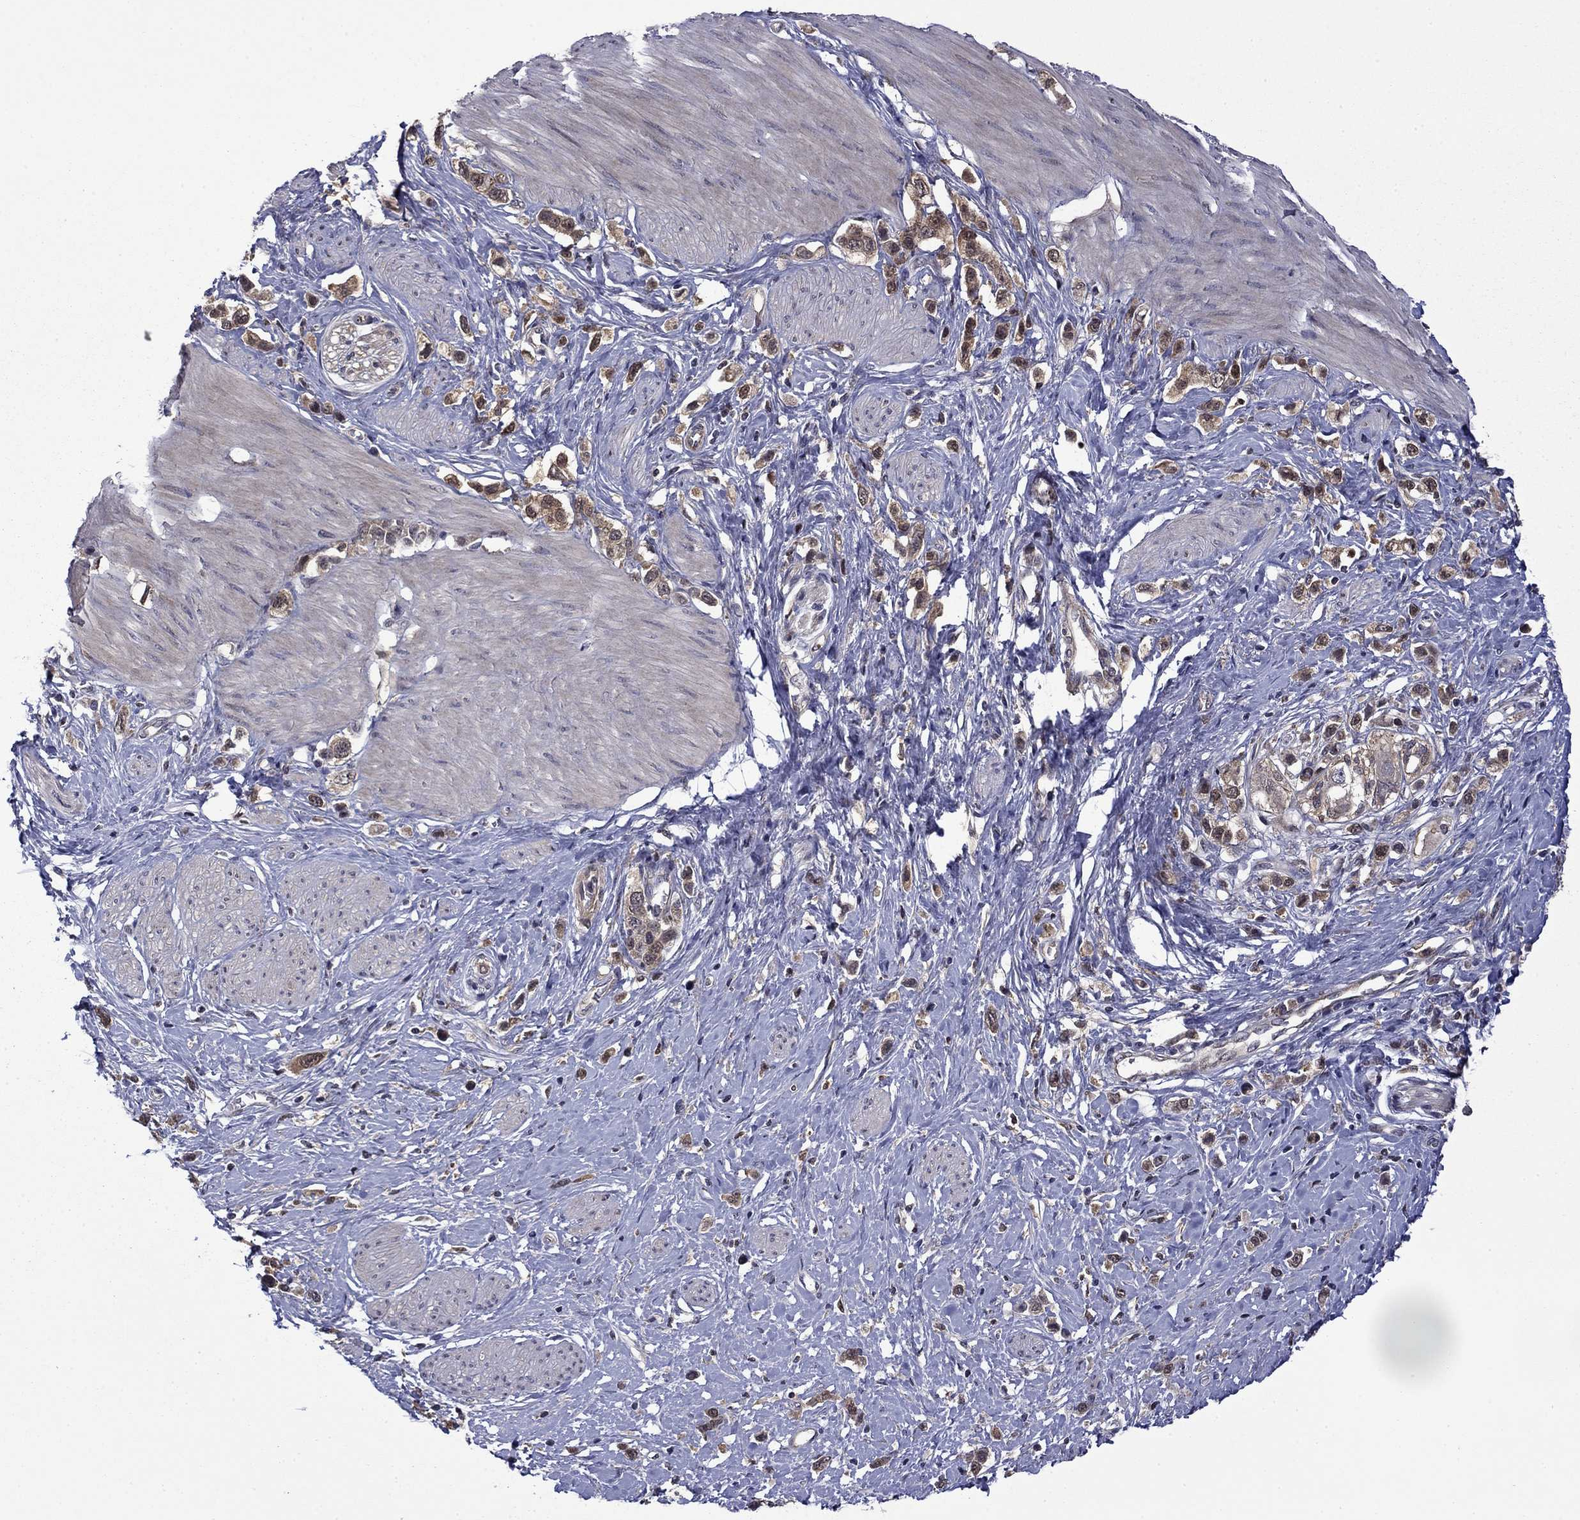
{"staining": {"intensity": "moderate", "quantity": "25%-75%", "location": "cytoplasmic/membranous"}, "tissue": "stomach cancer", "cell_type": "Tumor cells", "image_type": "cancer", "snomed": [{"axis": "morphology", "description": "Normal tissue, NOS"}, {"axis": "morphology", "description": "Adenocarcinoma, NOS"}, {"axis": "morphology", "description": "Adenocarcinoma, High grade"}, {"axis": "topography", "description": "Stomach, upper"}, {"axis": "topography", "description": "Stomach"}], "caption": "Stomach cancer (adenocarcinoma (high-grade)) tissue exhibits moderate cytoplasmic/membranous staining in approximately 25%-75% of tumor cells, visualized by immunohistochemistry.", "gene": "TPMT", "patient": {"sex": "female", "age": 65}}